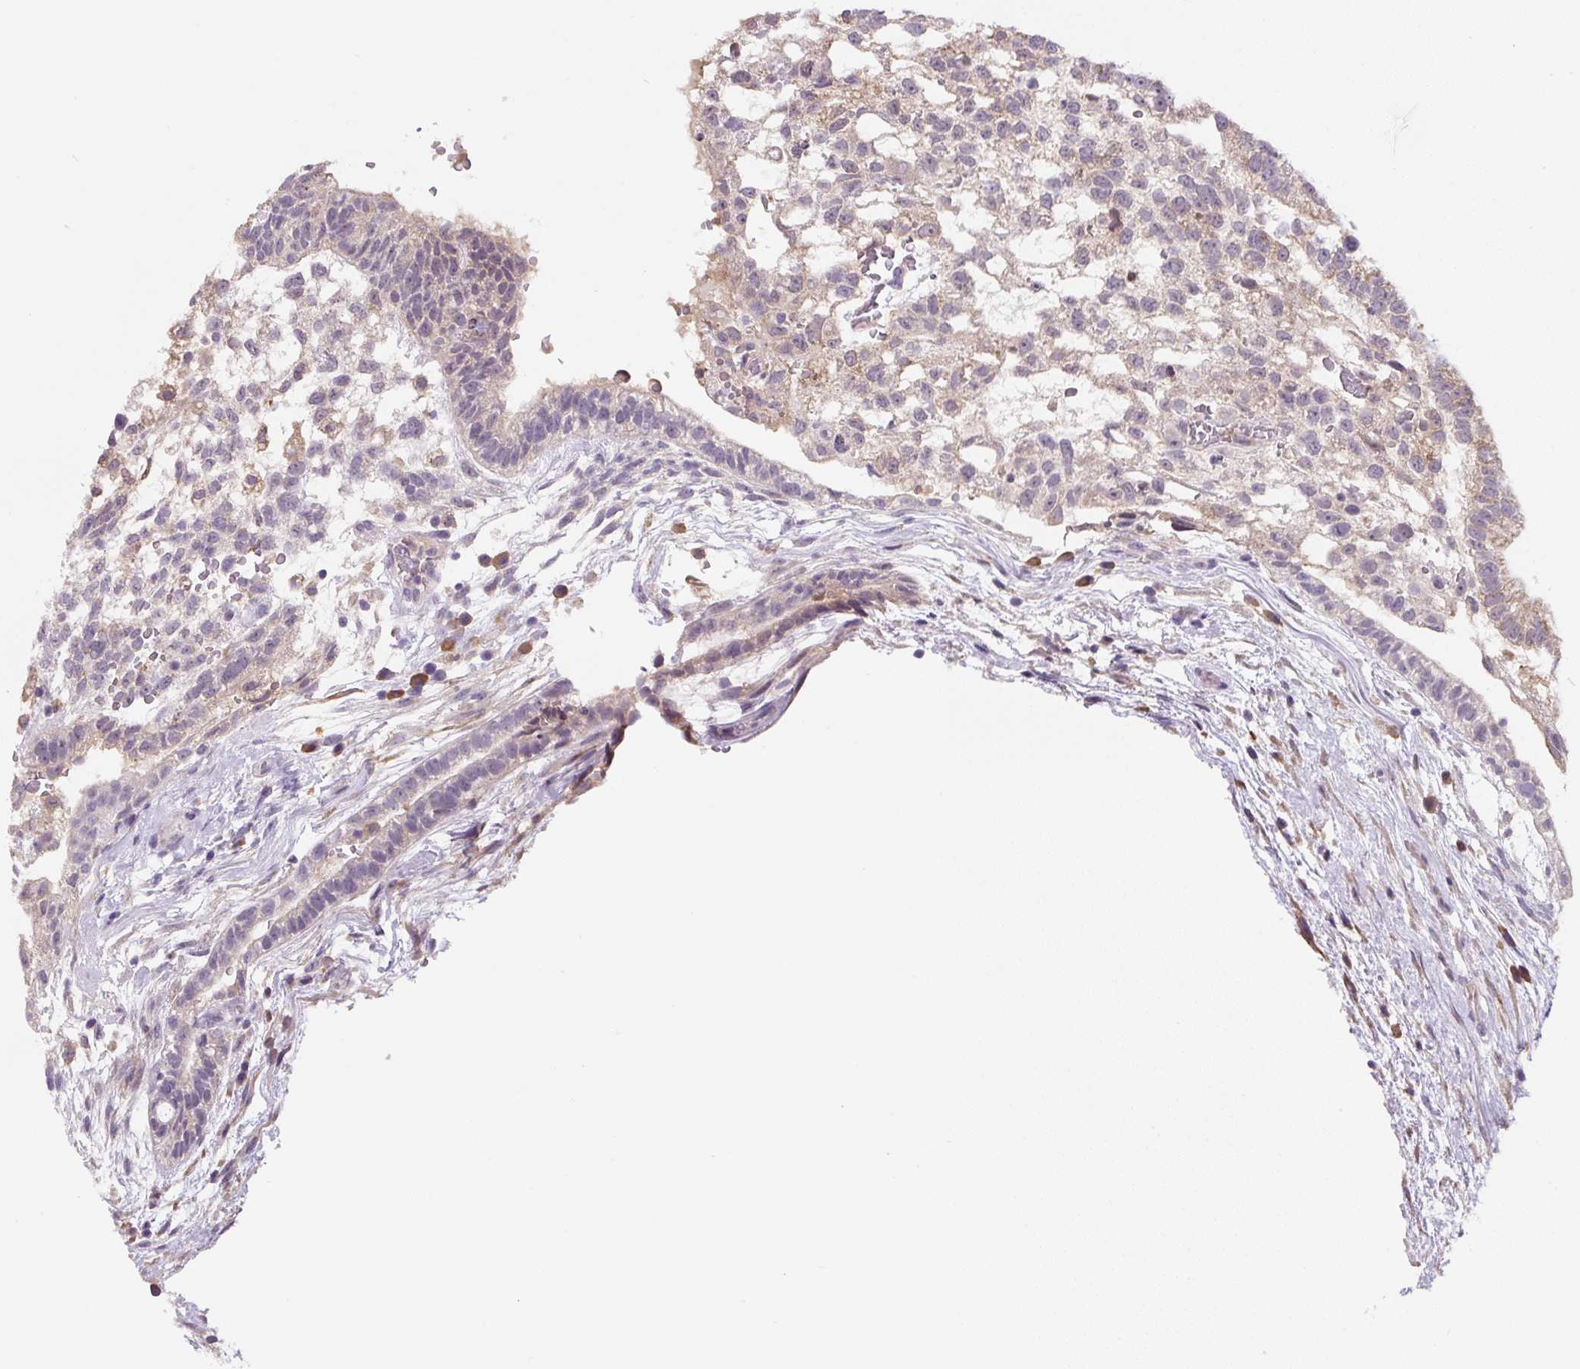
{"staining": {"intensity": "moderate", "quantity": "<25%", "location": "cytoplasmic/membranous"}, "tissue": "testis cancer", "cell_type": "Tumor cells", "image_type": "cancer", "snomed": [{"axis": "morphology", "description": "Carcinoma, Embryonal, NOS"}, {"axis": "topography", "description": "Testis"}], "caption": "About <25% of tumor cells in human embryonal carcinoma (testis) display moderate cytoplasmic/membranous protein staining as visualized by brown immunohistochemical staining.", "gene": "FZD5", "patient": {"sex": "male", "age": 32}}